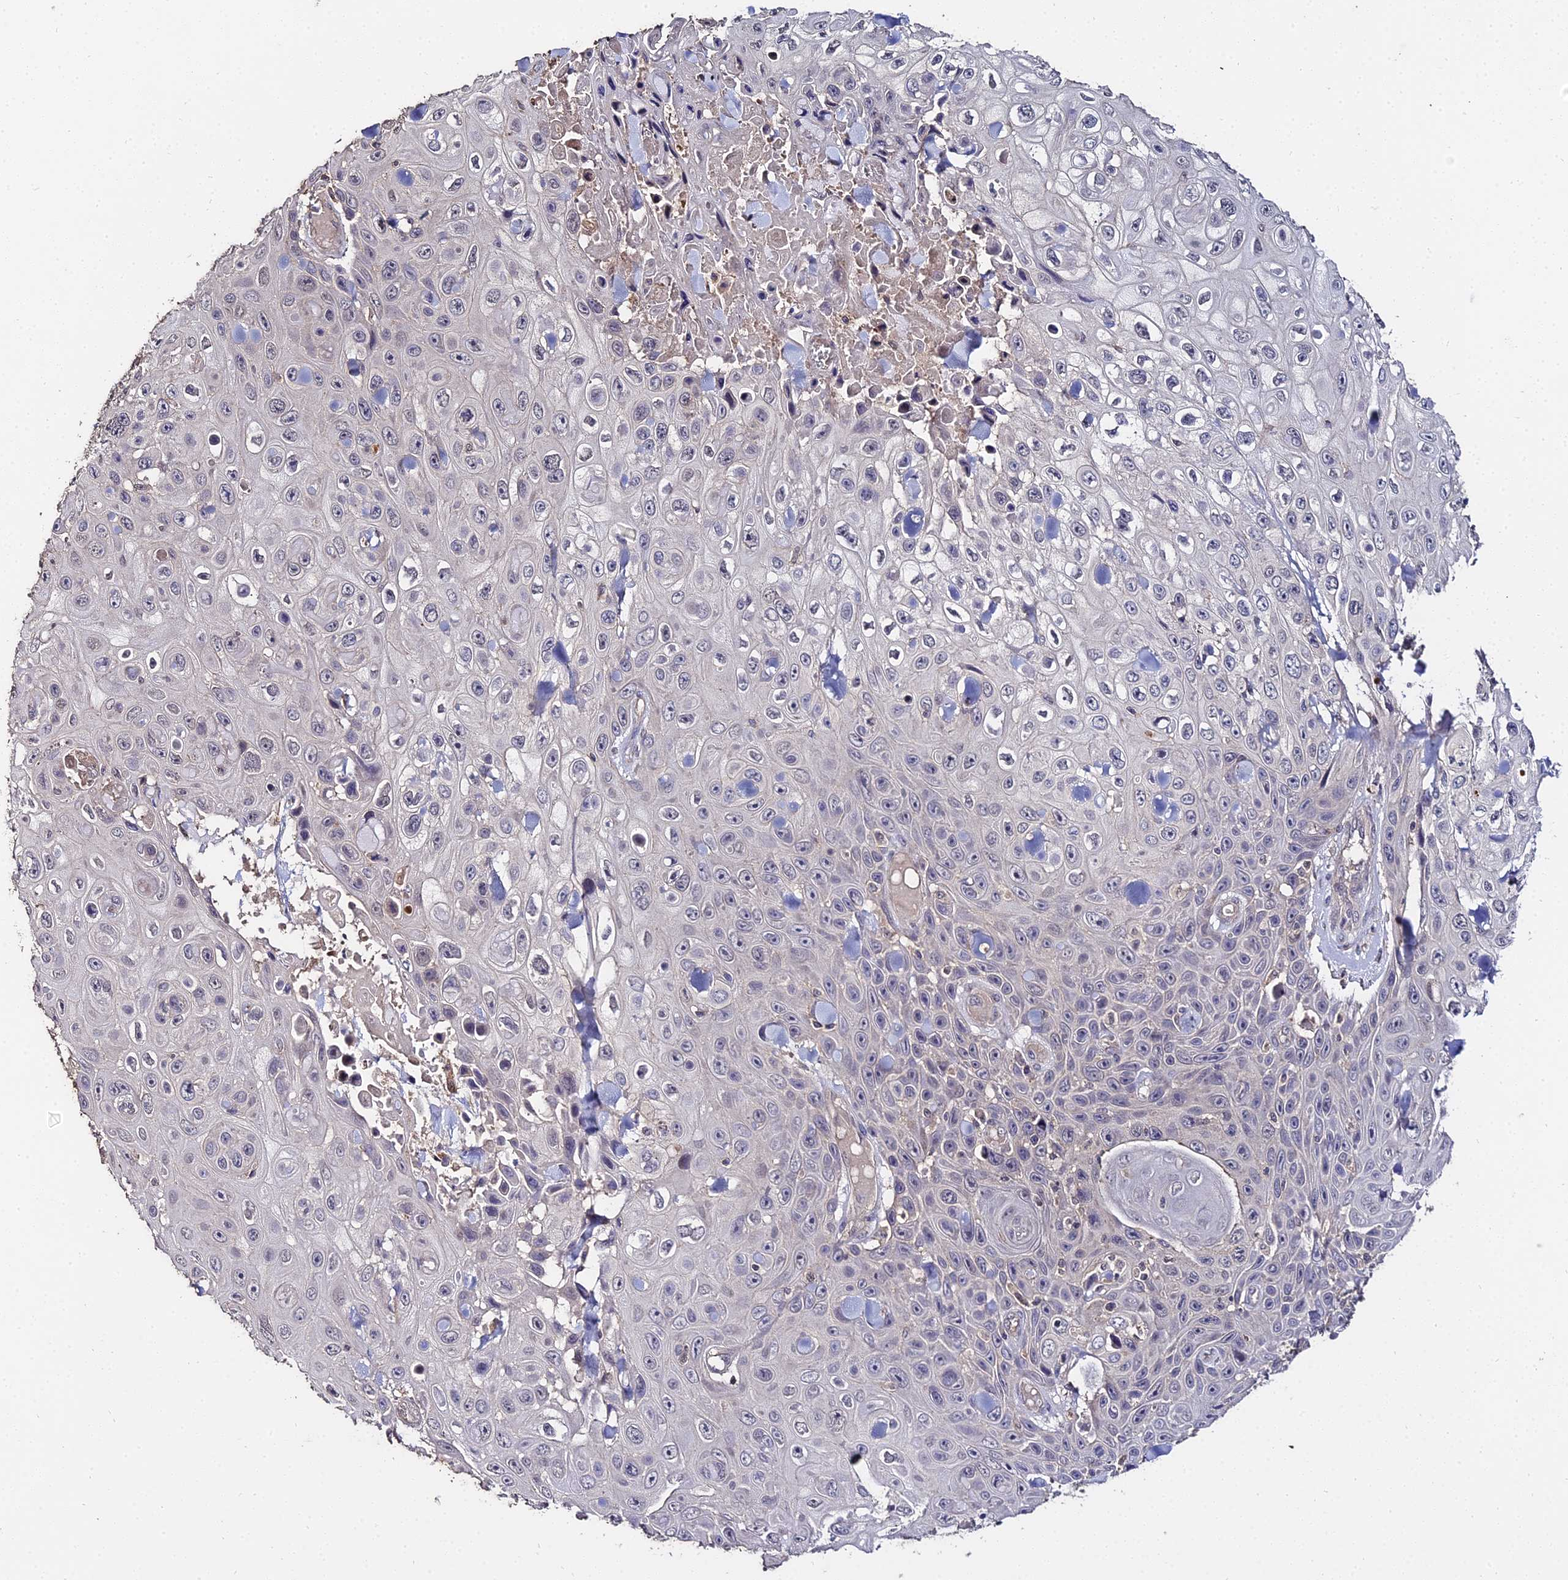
{"staining": {"intensity": "negative", "quantity": "none", "location": "none"}, "tissue": "skin cancer", "cell_type": "Tumor cells", "image_type": "cancer", "snomed": [{"axis": "morphology", "description": "Squamous cell carcinoma, NOS"}, {"axis": "topography", "description": "Skin"}], "caption": "An immunohistochemistry (IHC) micrograph of skin cancer is shown. There is no staining in tumor cells of skin cancer. (Immunohistochemistry, brightfield microscopy, high magnification).", "gene": "LSM5", "patient": {"sex": "male", "age": 82}}